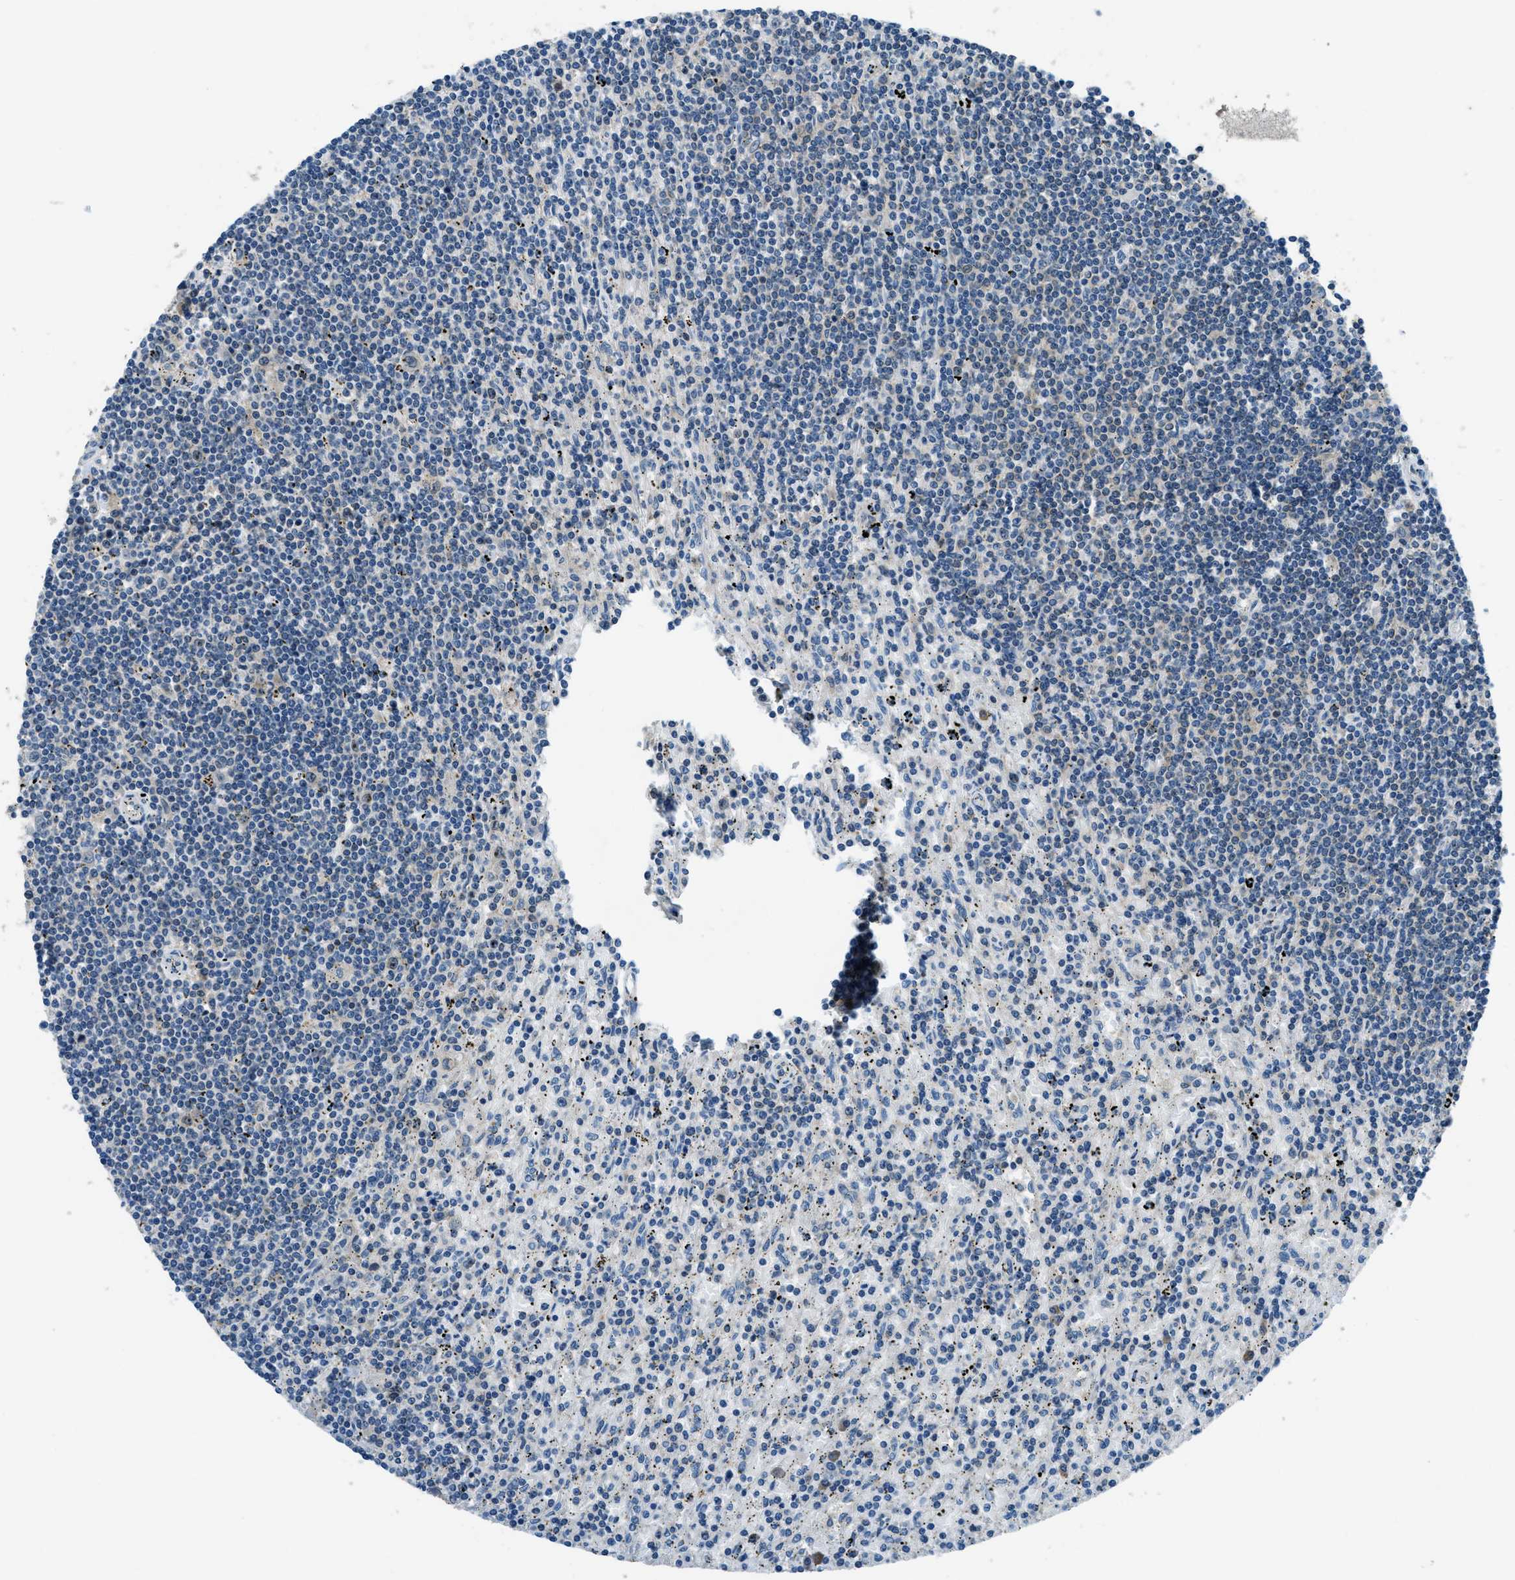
{"staining": {"intensity": "negative", "quantity": "none", "location": "none"}, "tissue": "lymphoma", "cell_type": "Tumor cells", "image_type": "cancer", "snomed": [{"axis": "morphology", "description": "Malignant lymphoma, non-Hodgkin's type, Low grade"}, {"axis": "topography", "description": "Spleen"}], "caption": "Immunohistochemistry (IHC) photomicrograph of neoplastic tissue: low-grade malignant lymphoma, non-Hodgkin's type stained with DAB demonstrates no significant protein expression in tumor cells.", "gene": "ARFGAP2", "patient": {"sex": "male", "age": 76}}